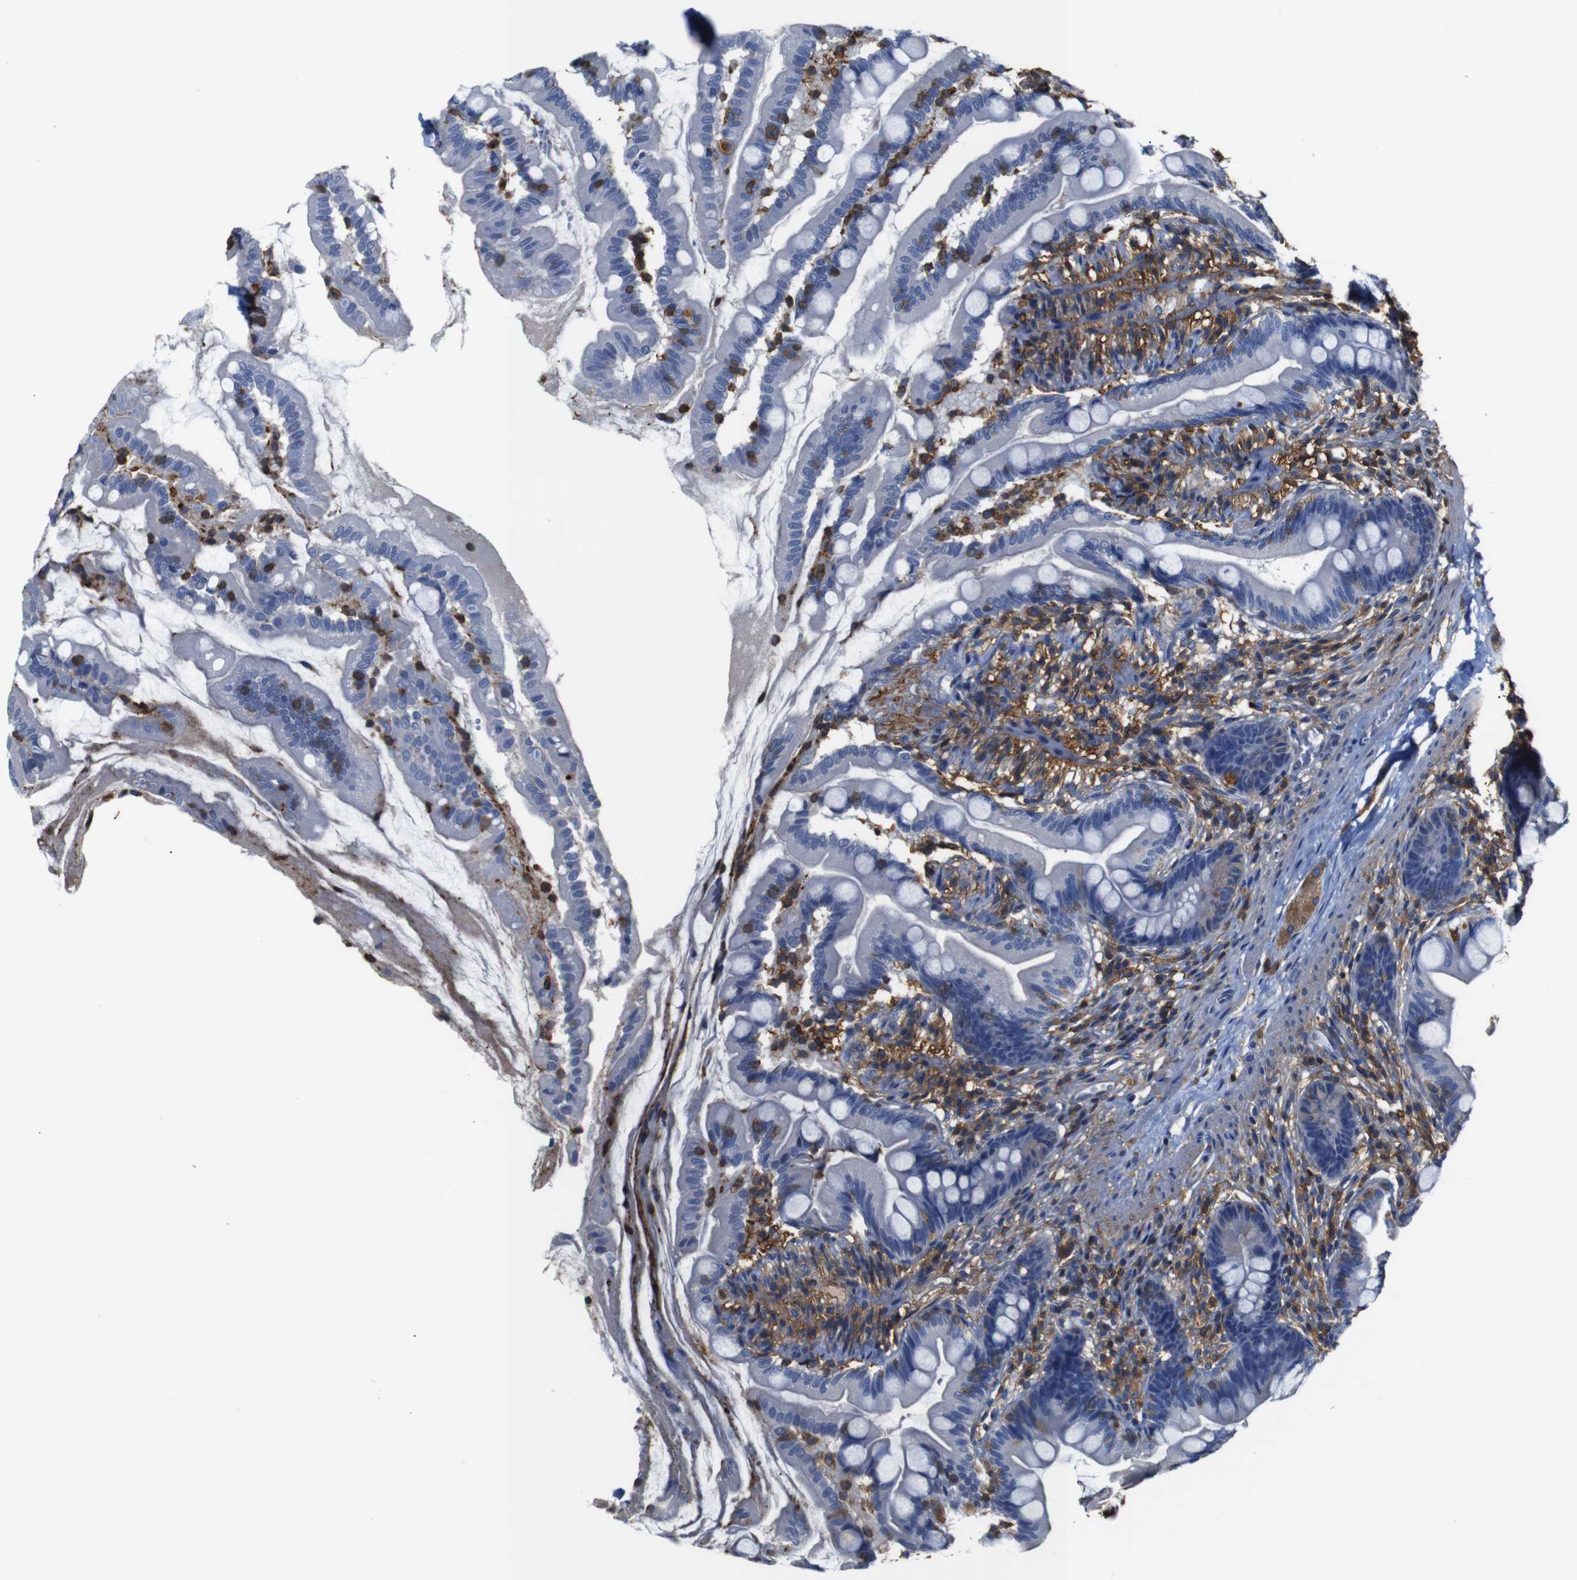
{"staining": {"intensity": "negative", "quantity": "none", "location": "none"}, "tissue": "small intestine", "cell_type": "Glandular cells", "image_type": "normal", "snomed": [{"axis": "morphology", "description": "Normal tissue, NOS"}, {"axis": "topography", "description": "Small intestine"}], "caption": "Immunohistochemistry micrograph of unremarkable small intestine: human small intestine stained with DAB (3,3'-diaminobenzidine) demonstrates no significant protein expression in glandular cells. (DAB immunohistochemistry, high magnification).", "gene": "PI4KA", "patient": {"sex": "female", "age": 56}}